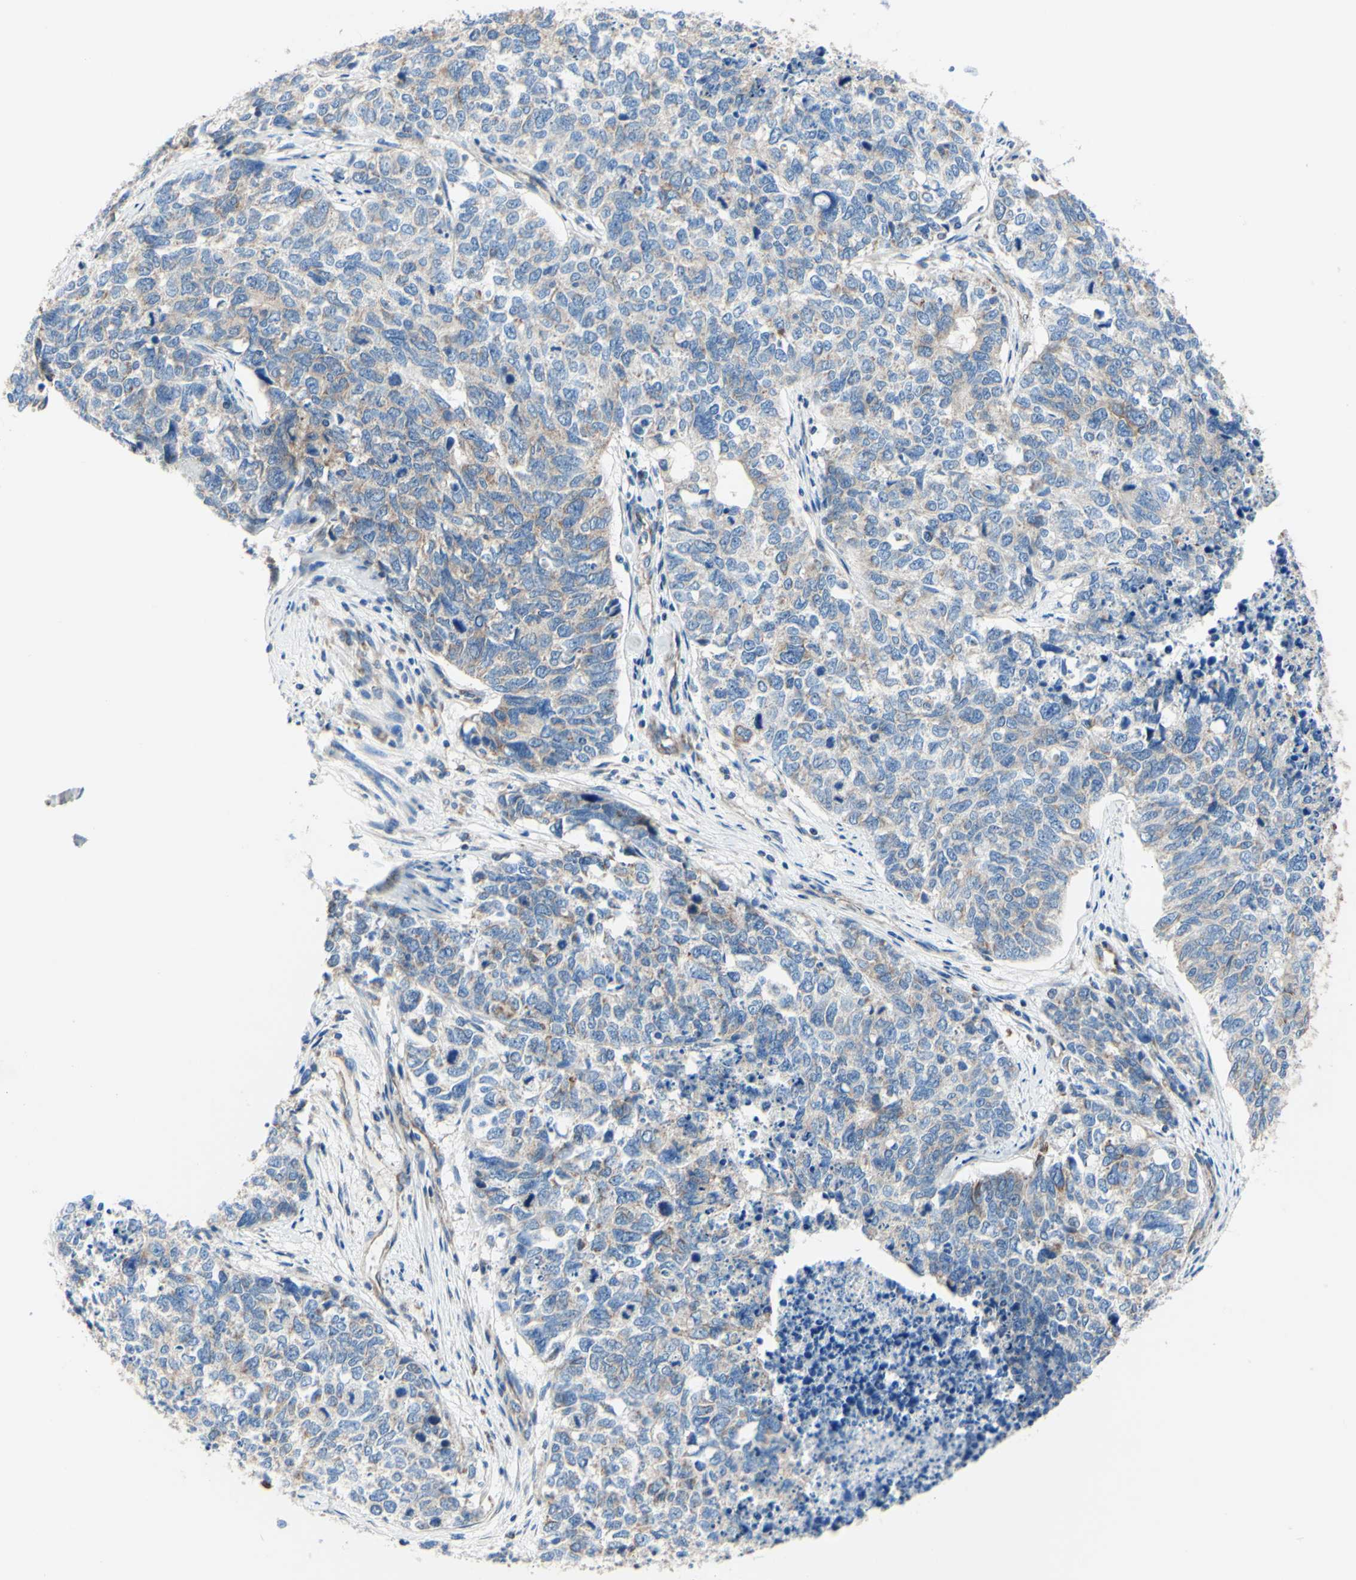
{"staining": {"intensity": "weak", "quantity": "<25%", "location": "cytoplasmic/membranous"}, "tissue": "cervical cancer", "cell_type": "Tumor cells", "image_type": "cancer", "snomed": [{"axis": "morphology", "description": "Squamous cell carcinoma, NOS"}, {"axis": "topography", "description": "Cervix"}], "caption": "Cervical cancer (squamous cell carcinoma) stained for a protein using immunohistochemistry (IHC) reveals no positivity tumor cells.", "gene": "FMR1", "patient": {"sex": "female", "age": 63}}